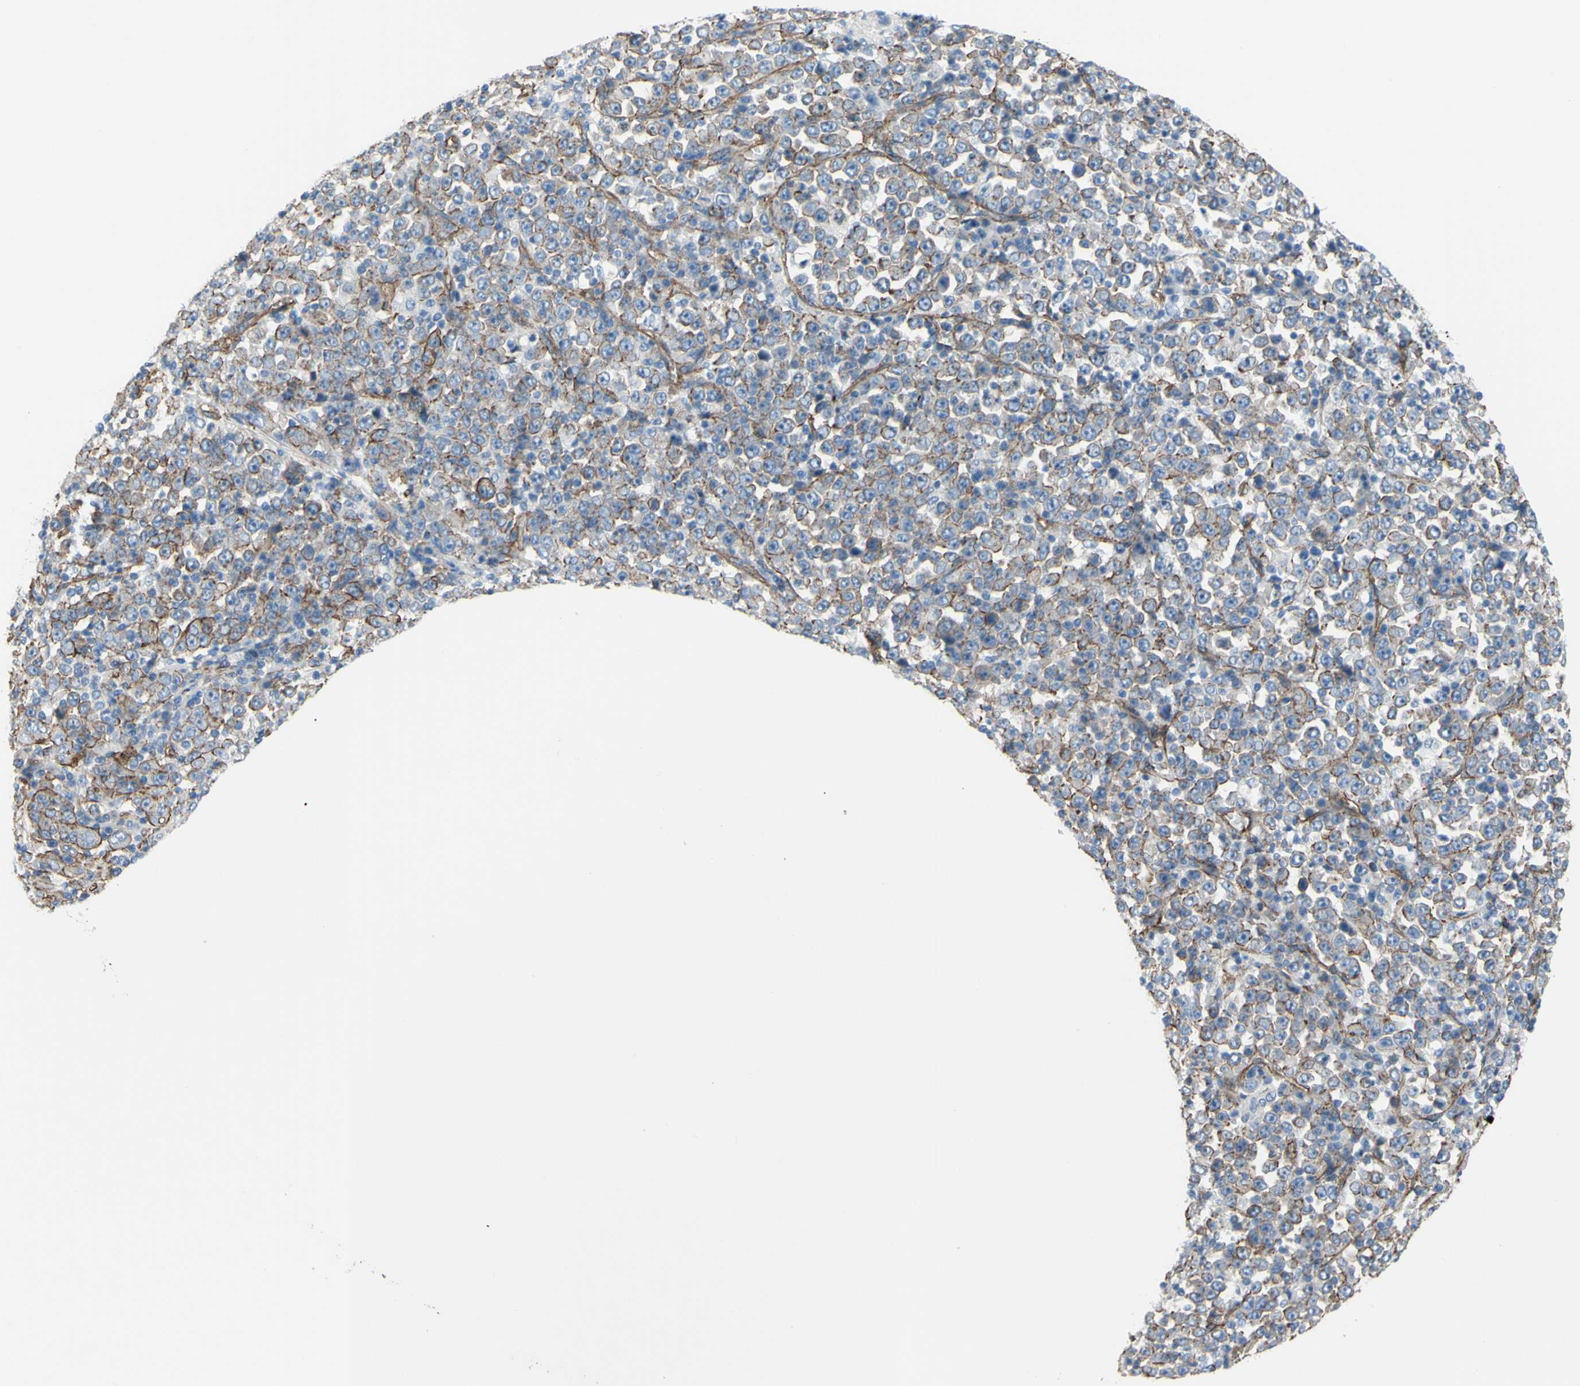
{"staining": {"intensity": "weak", "quantity": ">75%", "location": "cytoplasmic/membranous"}, "tissue": "stomach cancer", "cell_type": "Tumor cells", "image_type": "cancer", "snomed": [{"axis": "morphology", "description": "Normal tissue, NOS"}, {"axis": "morphology", "description": "Adenocarcinoma, NOS"}, {"axis": "topography", "description": "Stomach, upper"}, {"axis": "topography", "description": "Stomach"}], "caption": "The image exhibits a brown stain indicating the presence of a protein in the cytoplasmic/membranous of tumor cells in stomach adenocarcinoma. (DAB IHC with brightfield microscopy, high magnification).", "gene": "TPBG", "patient": {"sex": "male", "age": 59}}